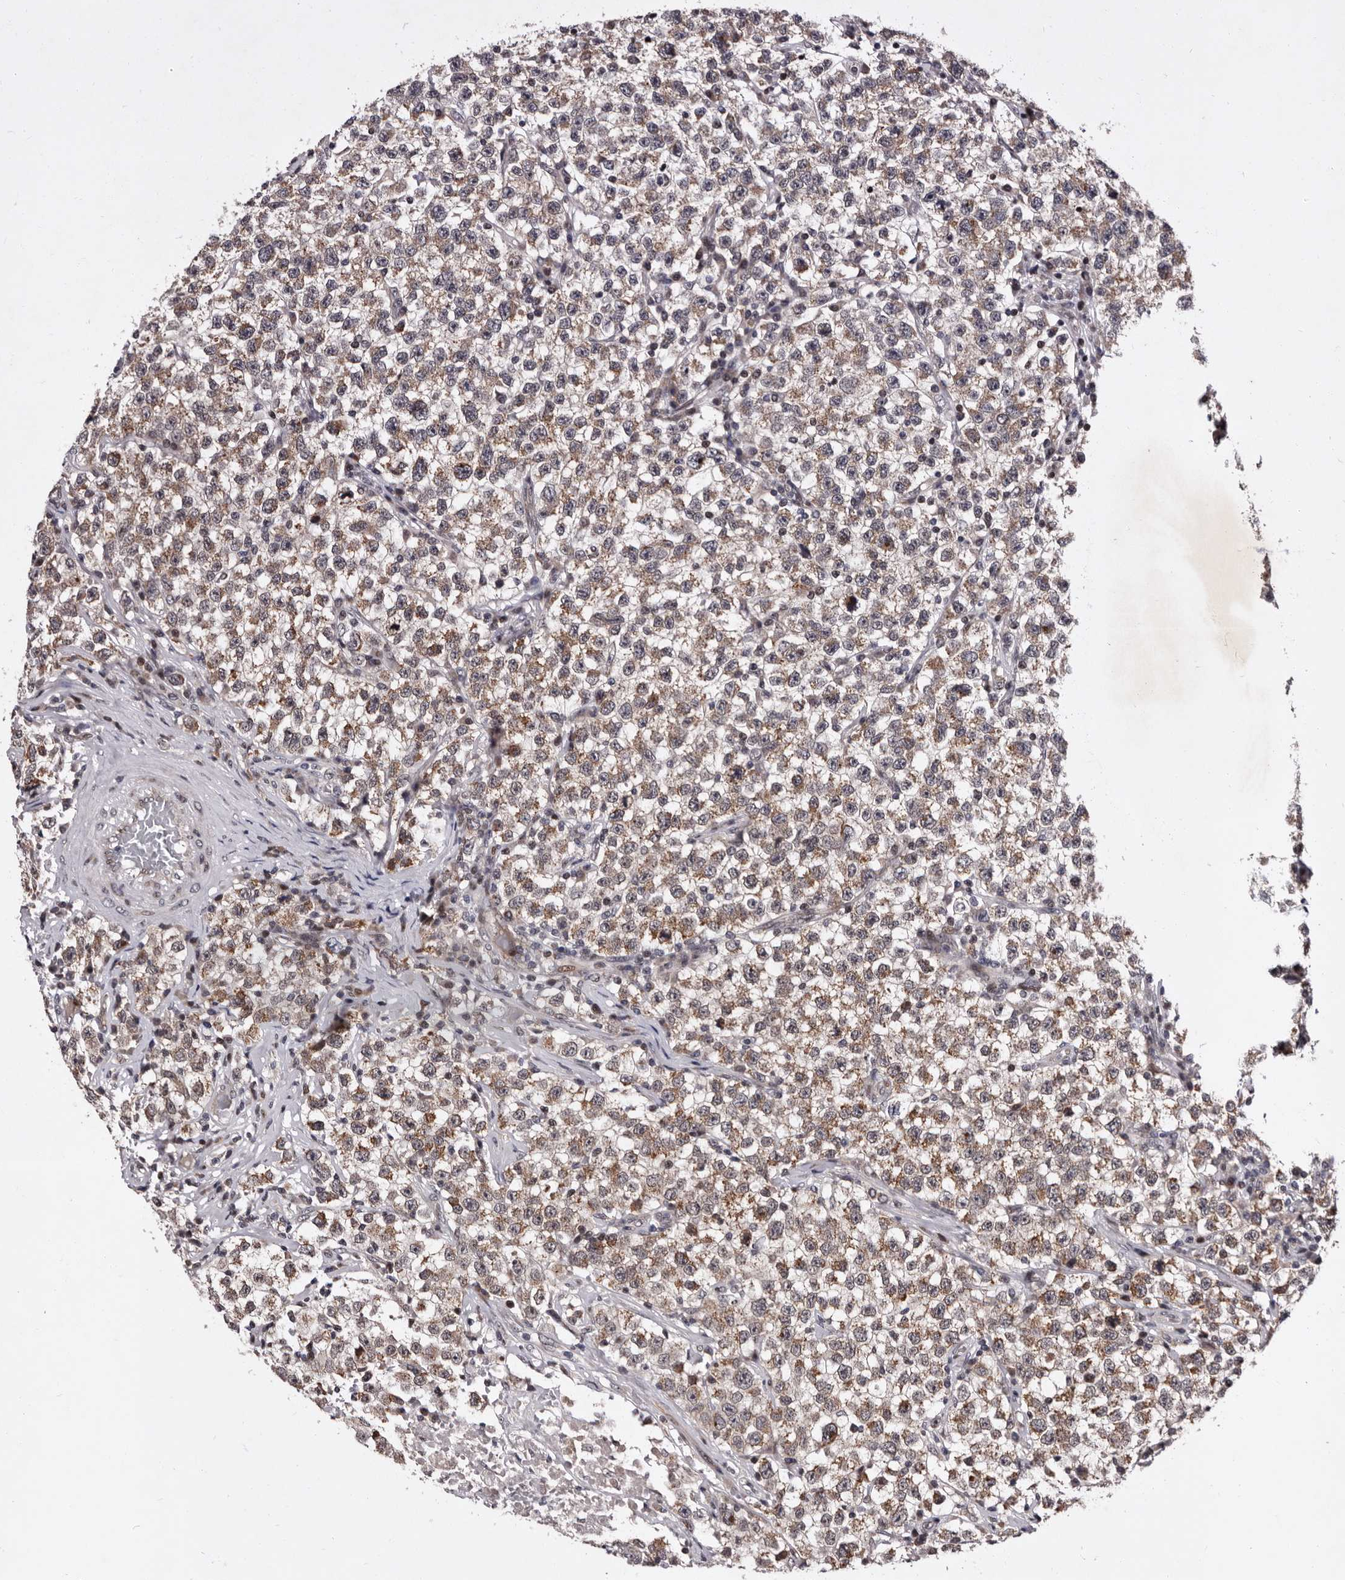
{"staining": {"intensity": "weak", "quantity": "25%-75%", "location": "cytoplasmic/membranous"}, "tissue": "testis cancer", "cell_type": "Tumor cells", "image_type": "cancer", "snomed": [{"axis": "morphology", "description": "Seminoma, NOS"}, {"axis": "topography", "description": "Testis"}], "caption": "High-power microscopy captured an IHC micrograph of seminoma (testis), revealing weak cytoplasmic/membranous expression in about 25%-75% of tumor cells.", "gene": "TNKS", "patient": {"sex": "male", "age": 22}}